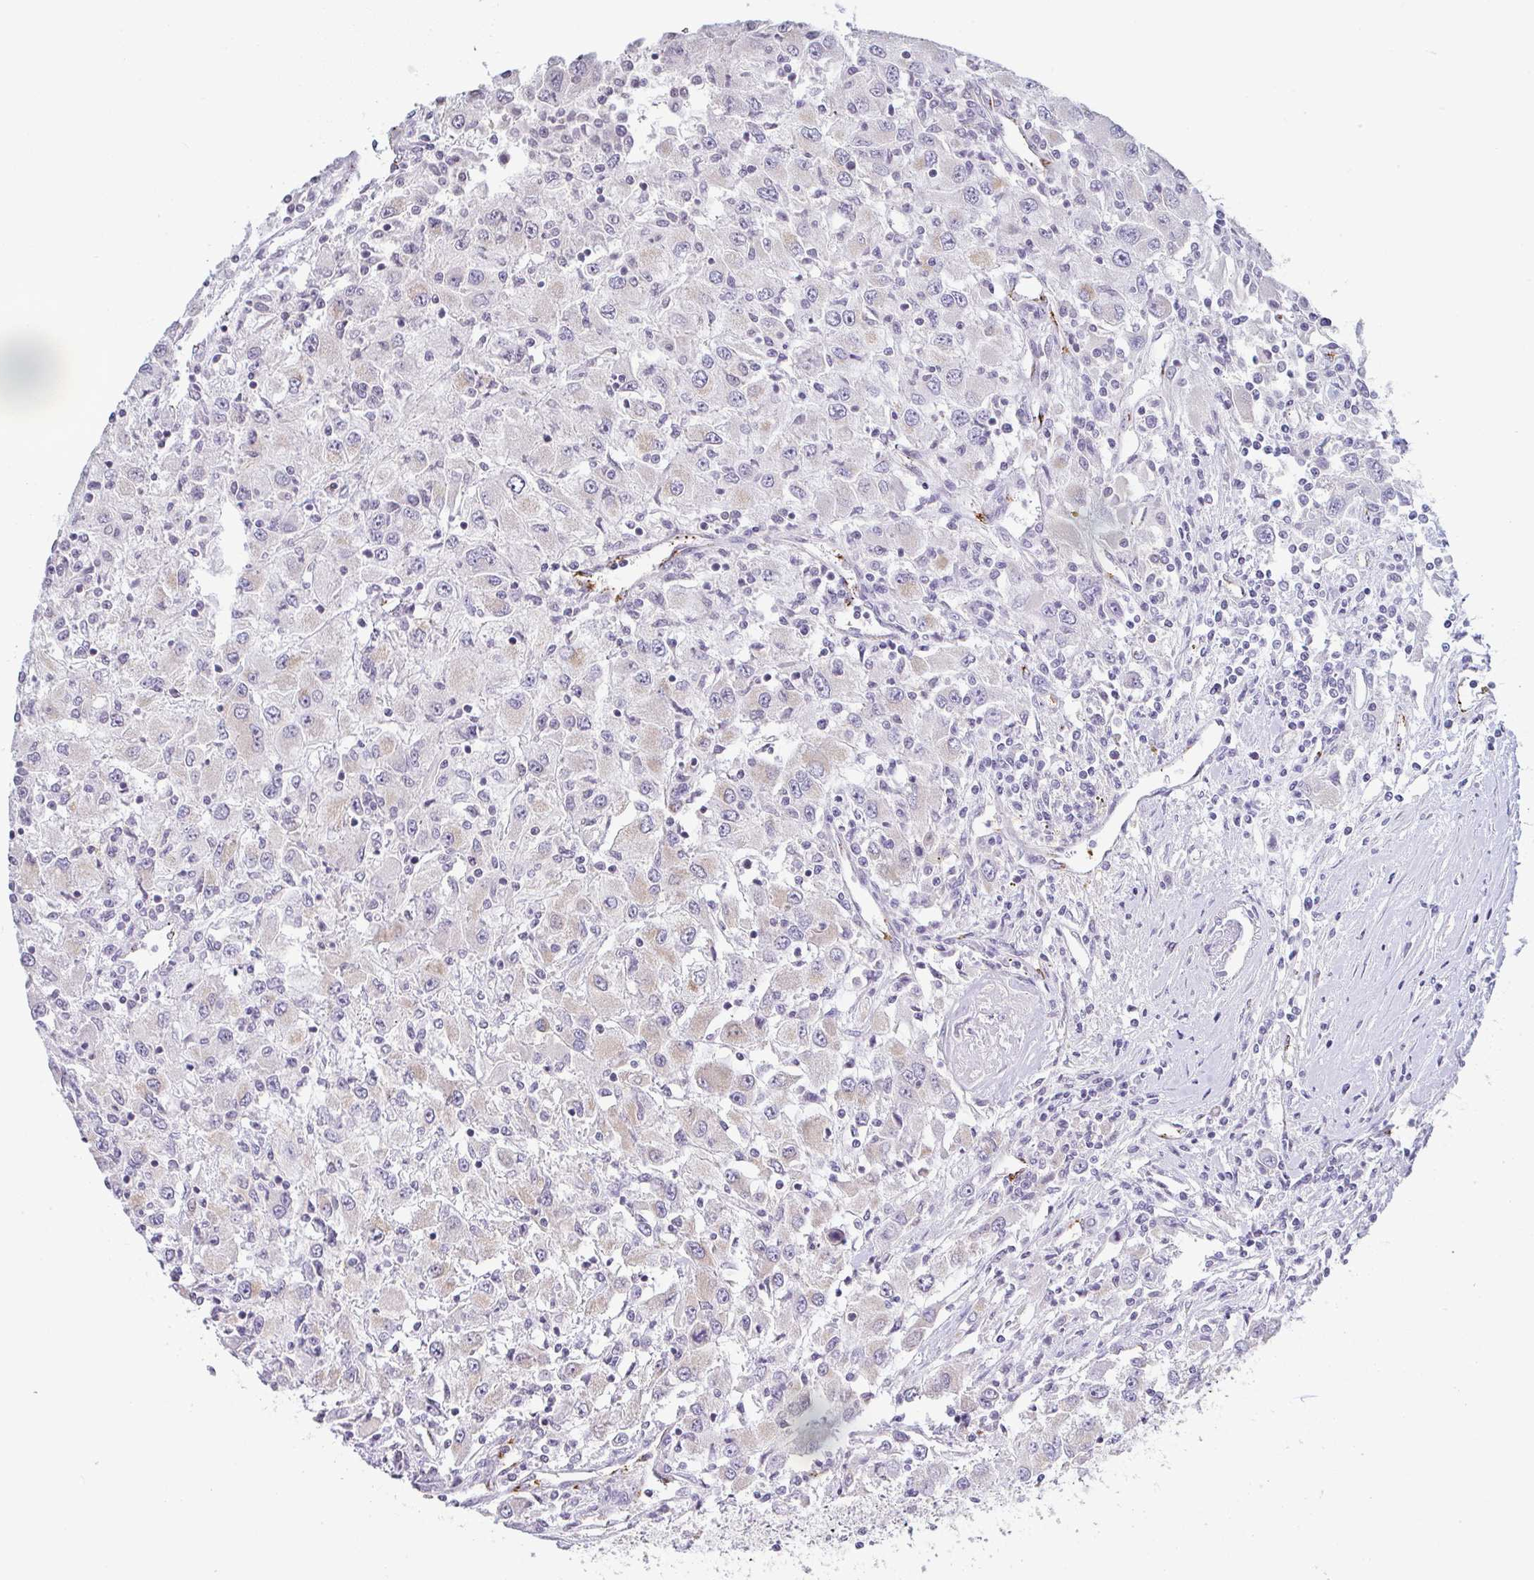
{"staining": {"intensity": "negative", "quantity": "none", "location": "none"}, "tissue": "renal cancer", "cell_type": "Tumor cells", "image_type": "cancer", "snomed": [{"axis": "morphology", "description": "Adenocarcinoma, NOS"}, {"axis": "topography", "description": "Kidney"}], "caption": "Tumor cells show no significant protein staining in adenocarcinoma (renal).", "gene": "PLCD4", "patient": {"sex": "female", "age": 67}}